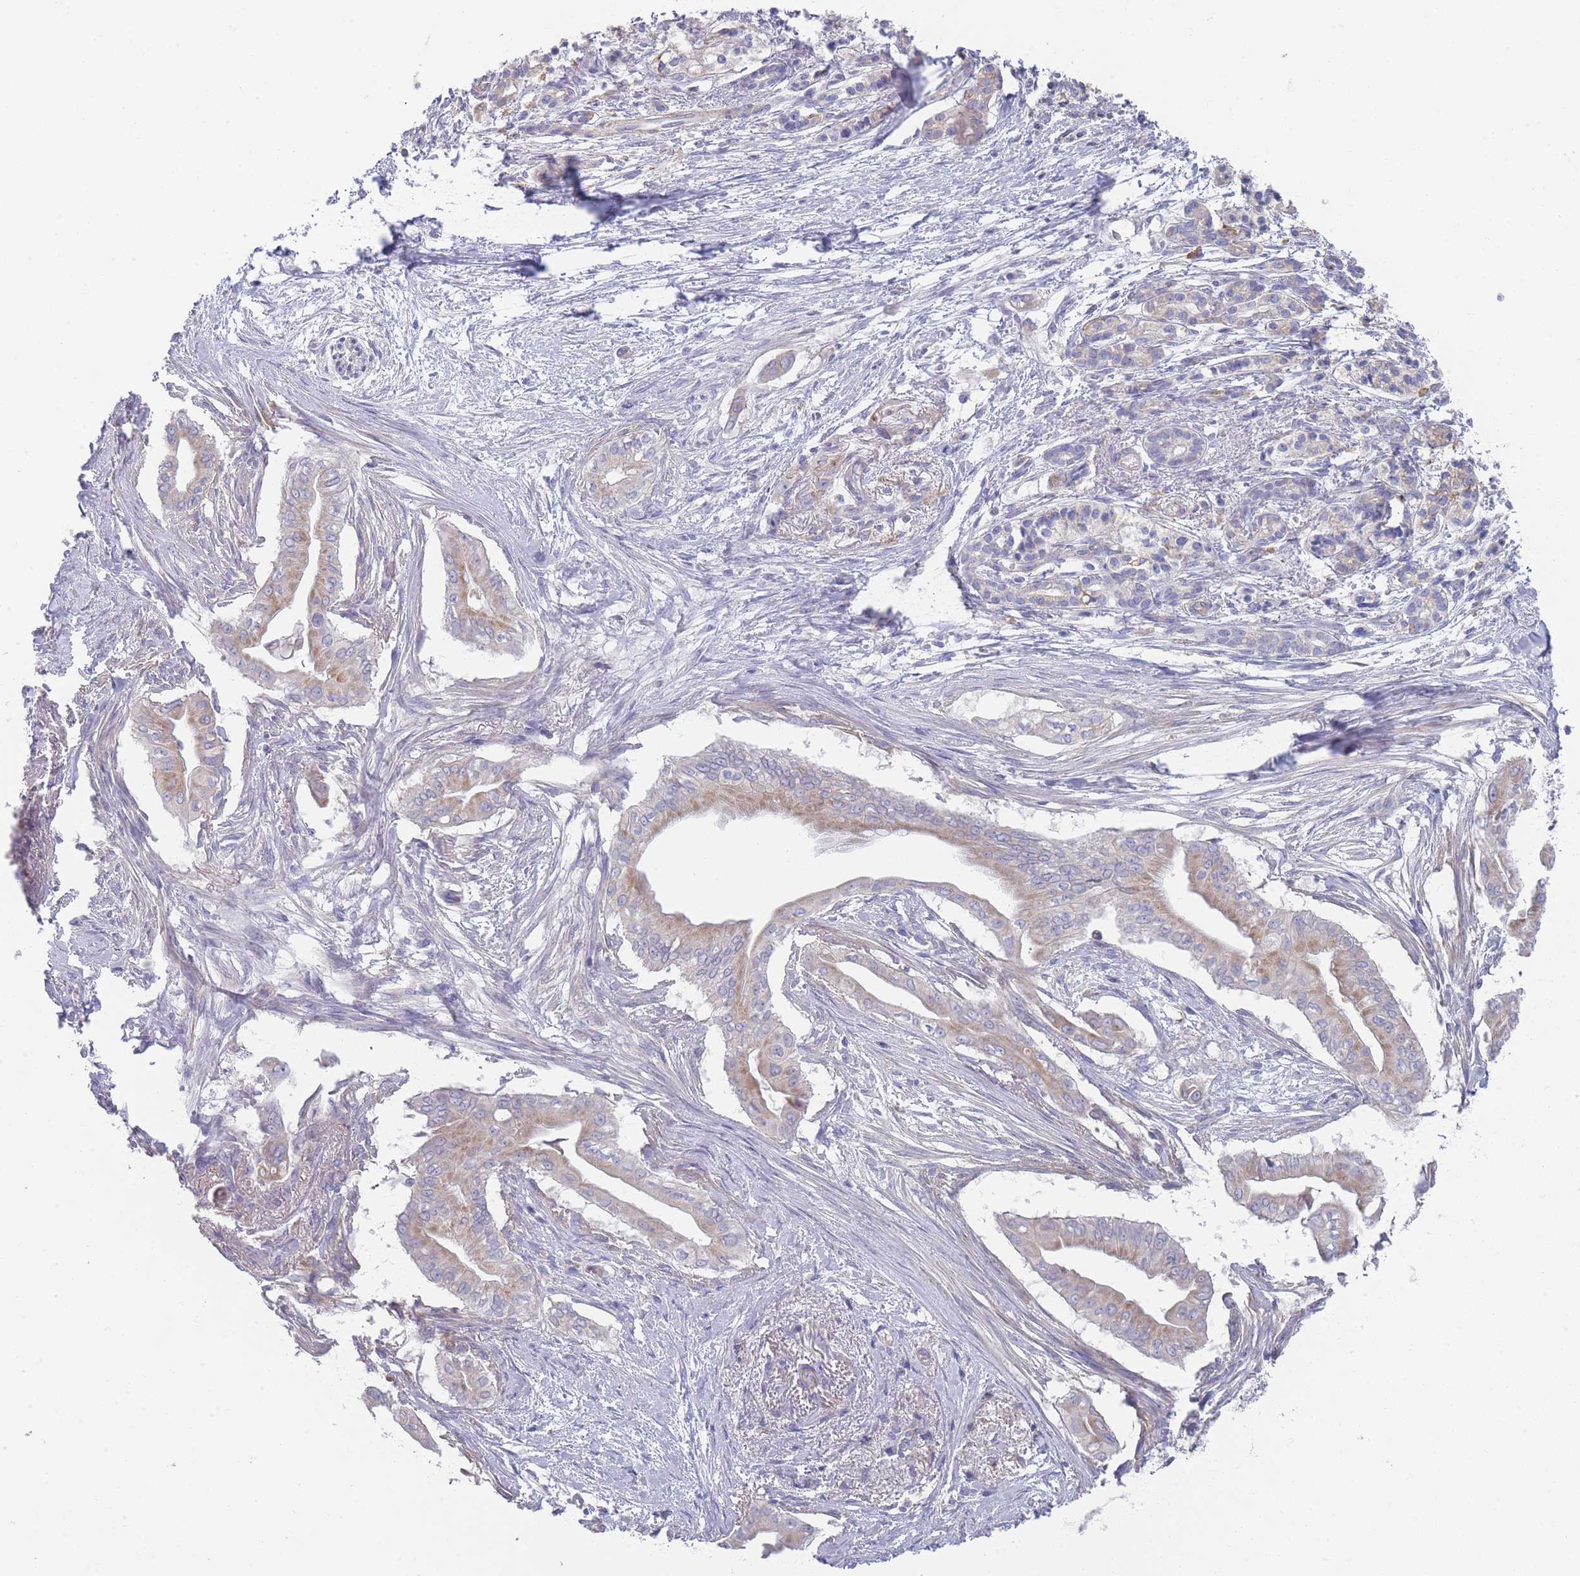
{"staining": {"intensity": "weak", "quantity": "25%-75%", "location": "cytoplasmic/membranous"}, "tissue": "pancreatic cancer", "cell_type": "Tumor cells", "image_type": "cancer", "snomed": [{"axis": "morphology", "description": "Adenocarcinoma, NOS"}, {"axis": "topography", "description": "Pancreas"}], "caption": "Immunohistochemistry (IHC) of pancreatic cancer (adenocarcinoma) shows low levels of weak cytoplasmic/membranous expression in approximately 25%-75% of tumor cells. (IHC, brightfield microscopy, high magnification).", "gene": "SCCPDH", "patient": {"sex": "male", "age": 71}}